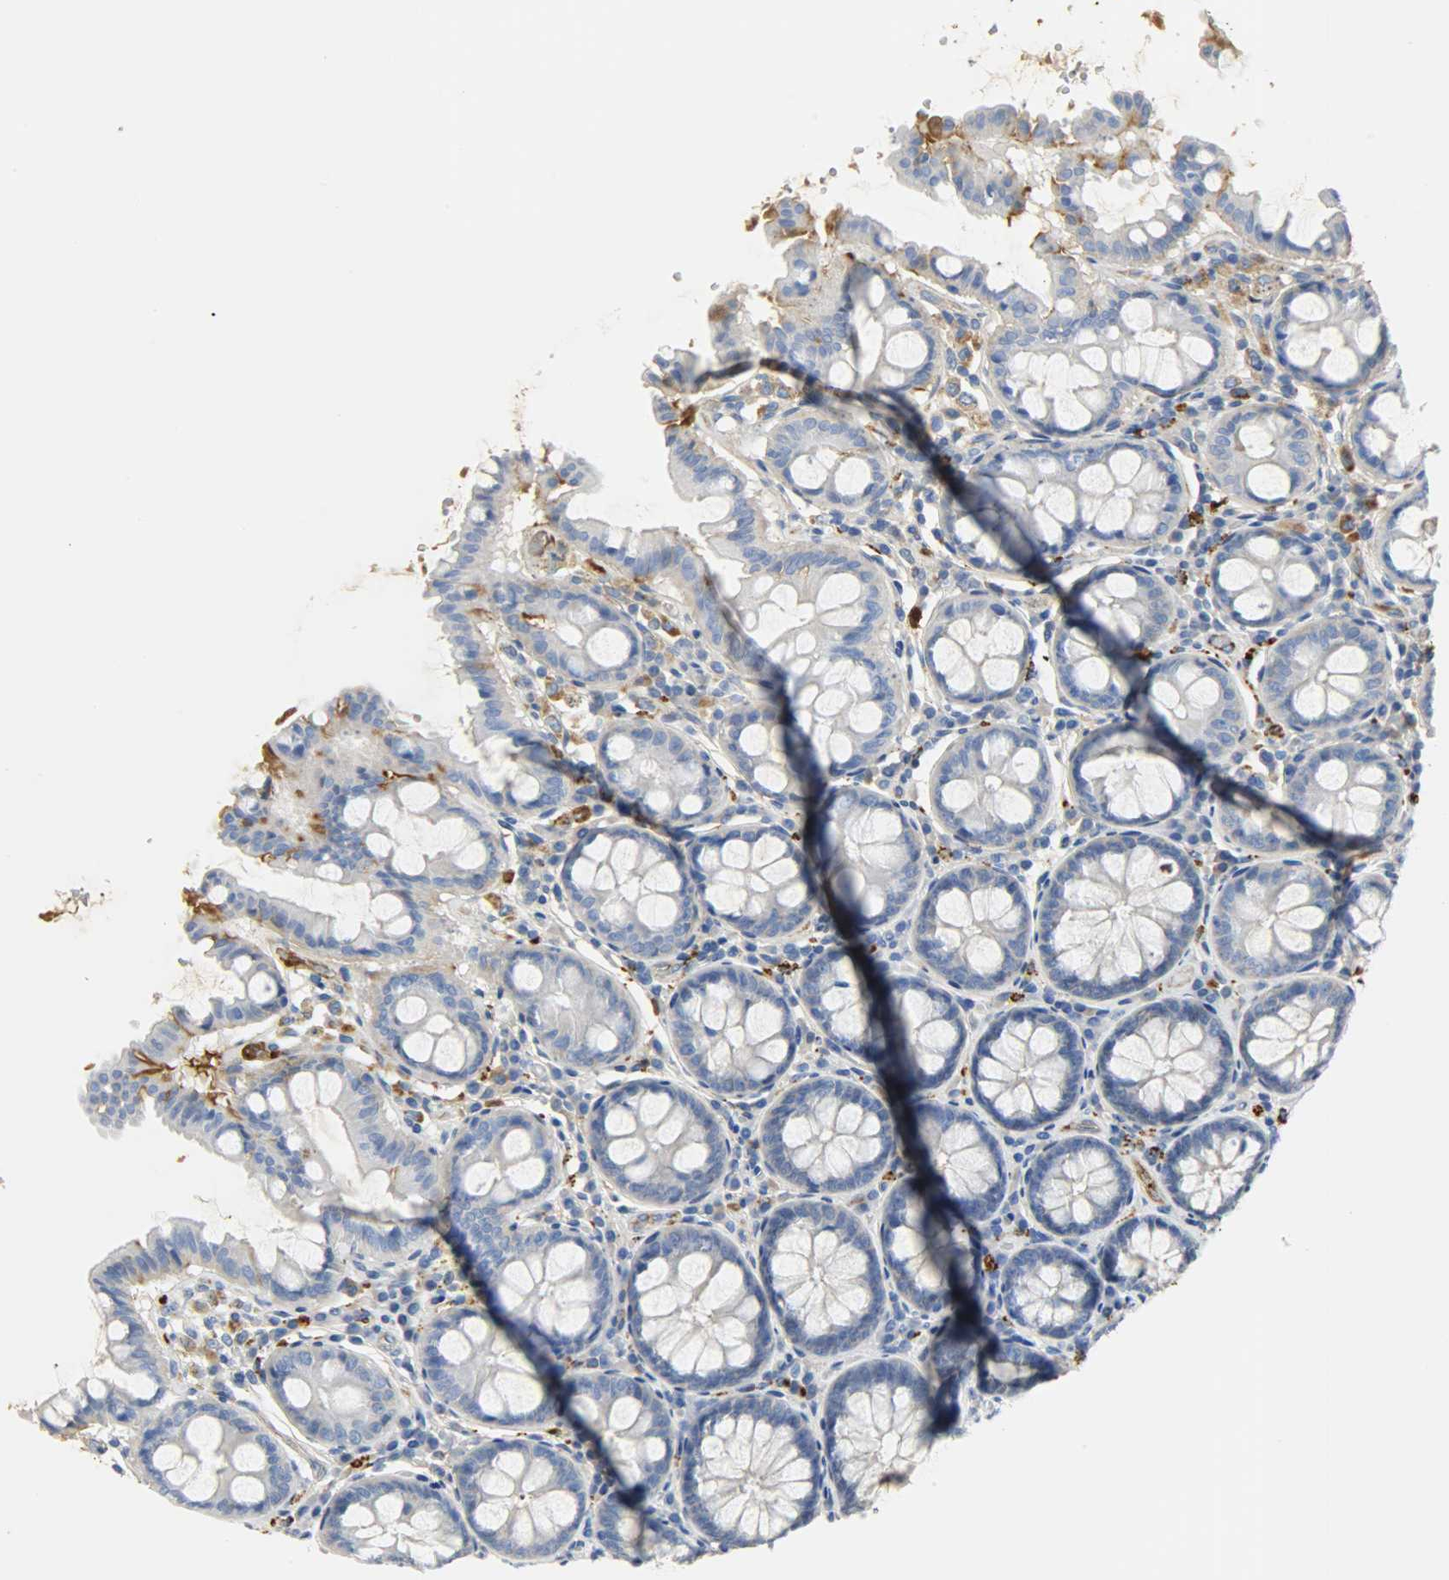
{"staining": {"intensity": "negative", "quantity": "none", "location": "none"}, "tissue": "colon", "cell_type": "Endothelial cells", "image_type": "normal", "snomed": [{"axis": "morphology", "description": "Normal tissue, NOS"}, {"axis": "topography", "description": "Colon"}], "caption": "High power microscopy image of an immunohistochemistry image of benign colon, revealing no significant staining in endothelial cells.", "gene": "CRP", "patient": {"sex": "female", "age": 61}}